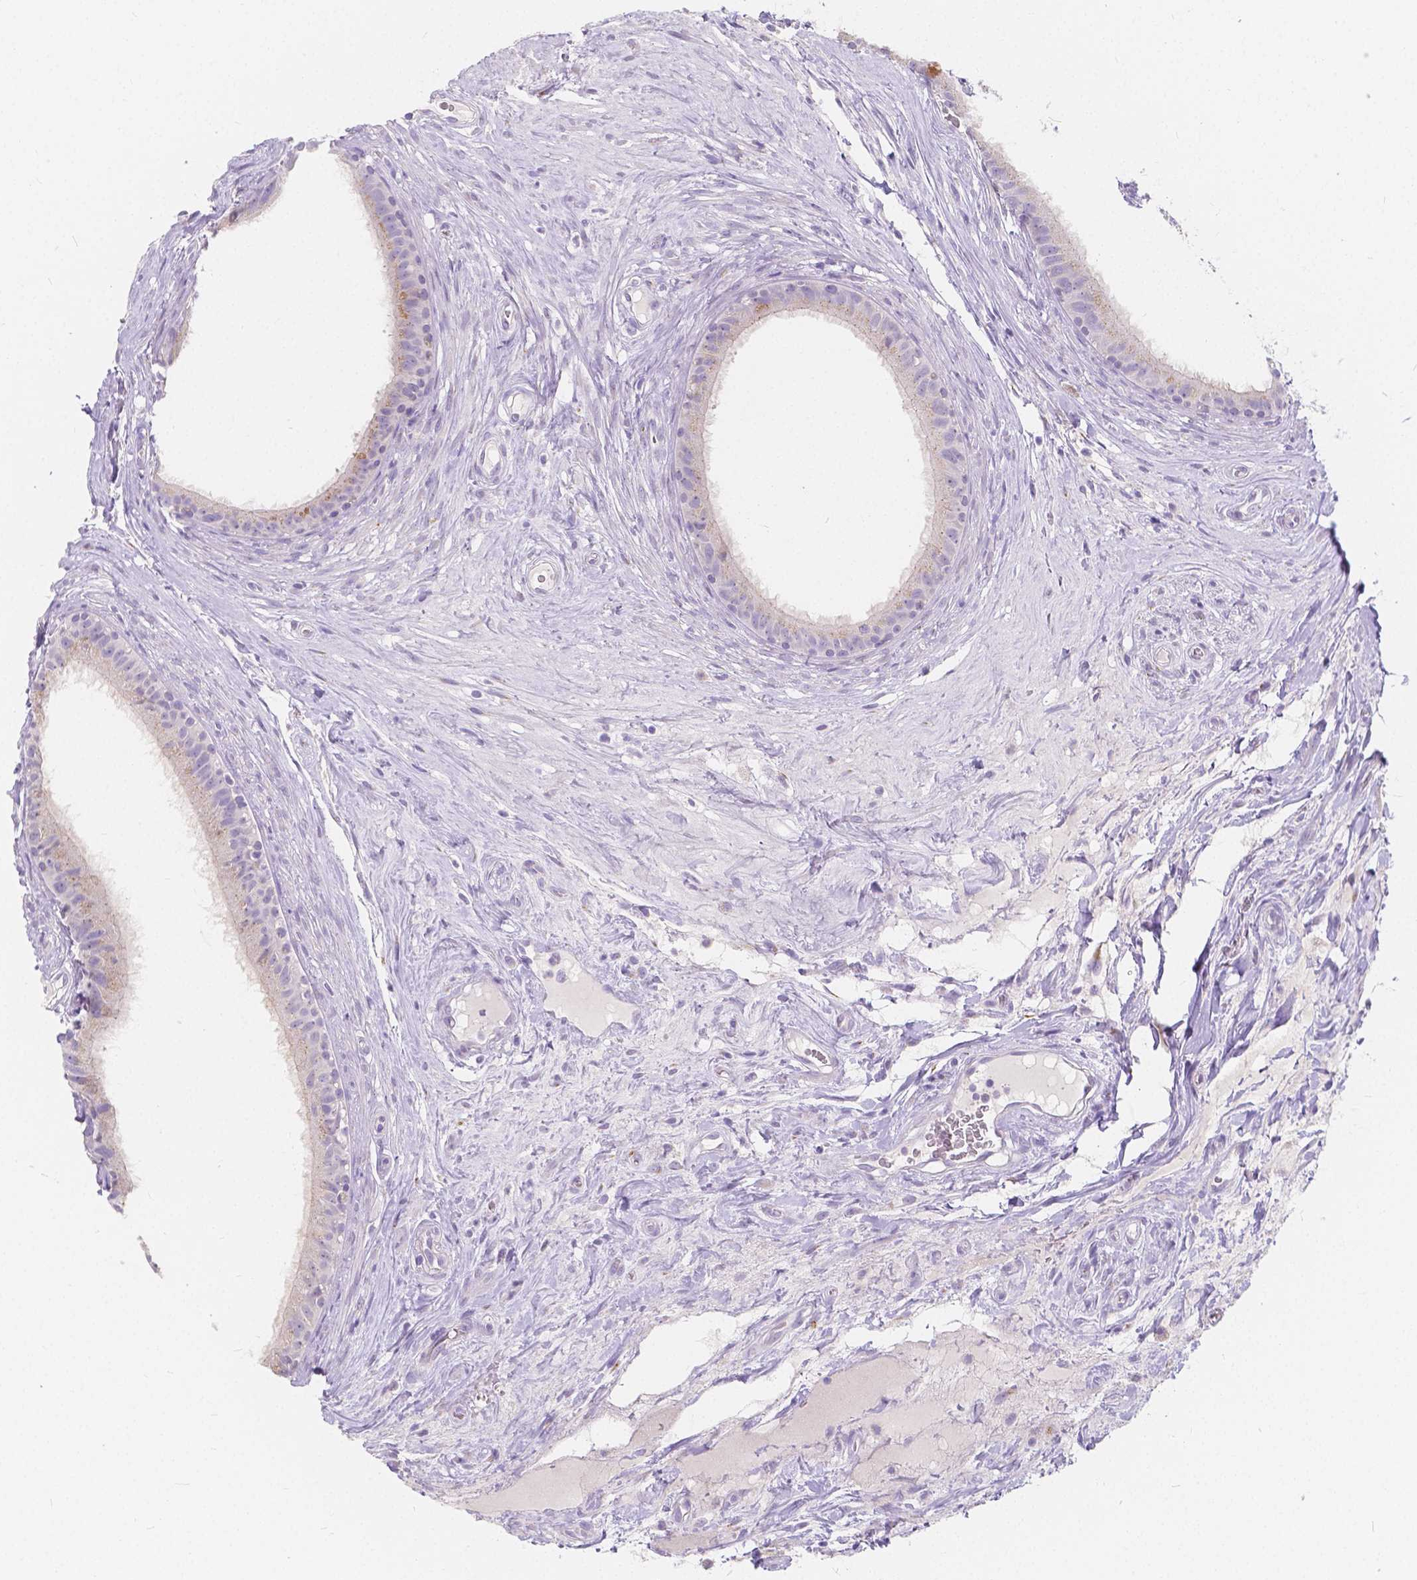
{"staining": {"intensity": "weak", "quantity": "25%-75%", "location": "cytoplasmic/membranous"}, "tissue": "epididymis", "cell_type": "Glandular cells", "image_type": "normal", "snomed": [{"axis": "morphology", "description": "Normal tissue, NOS"}, {"axis": "topography", "description": "Epididymis"}], "caption": "Epididymis stained with DAB (3,3'-diaminobenzidine) immunohistochemistry exhibits low levels of weak cytoplasmic/membranous positivity in approximately 25%-75% of glandular cells.", "gene": "RNF186", "patient": {"sex": "male", "age": 59}}